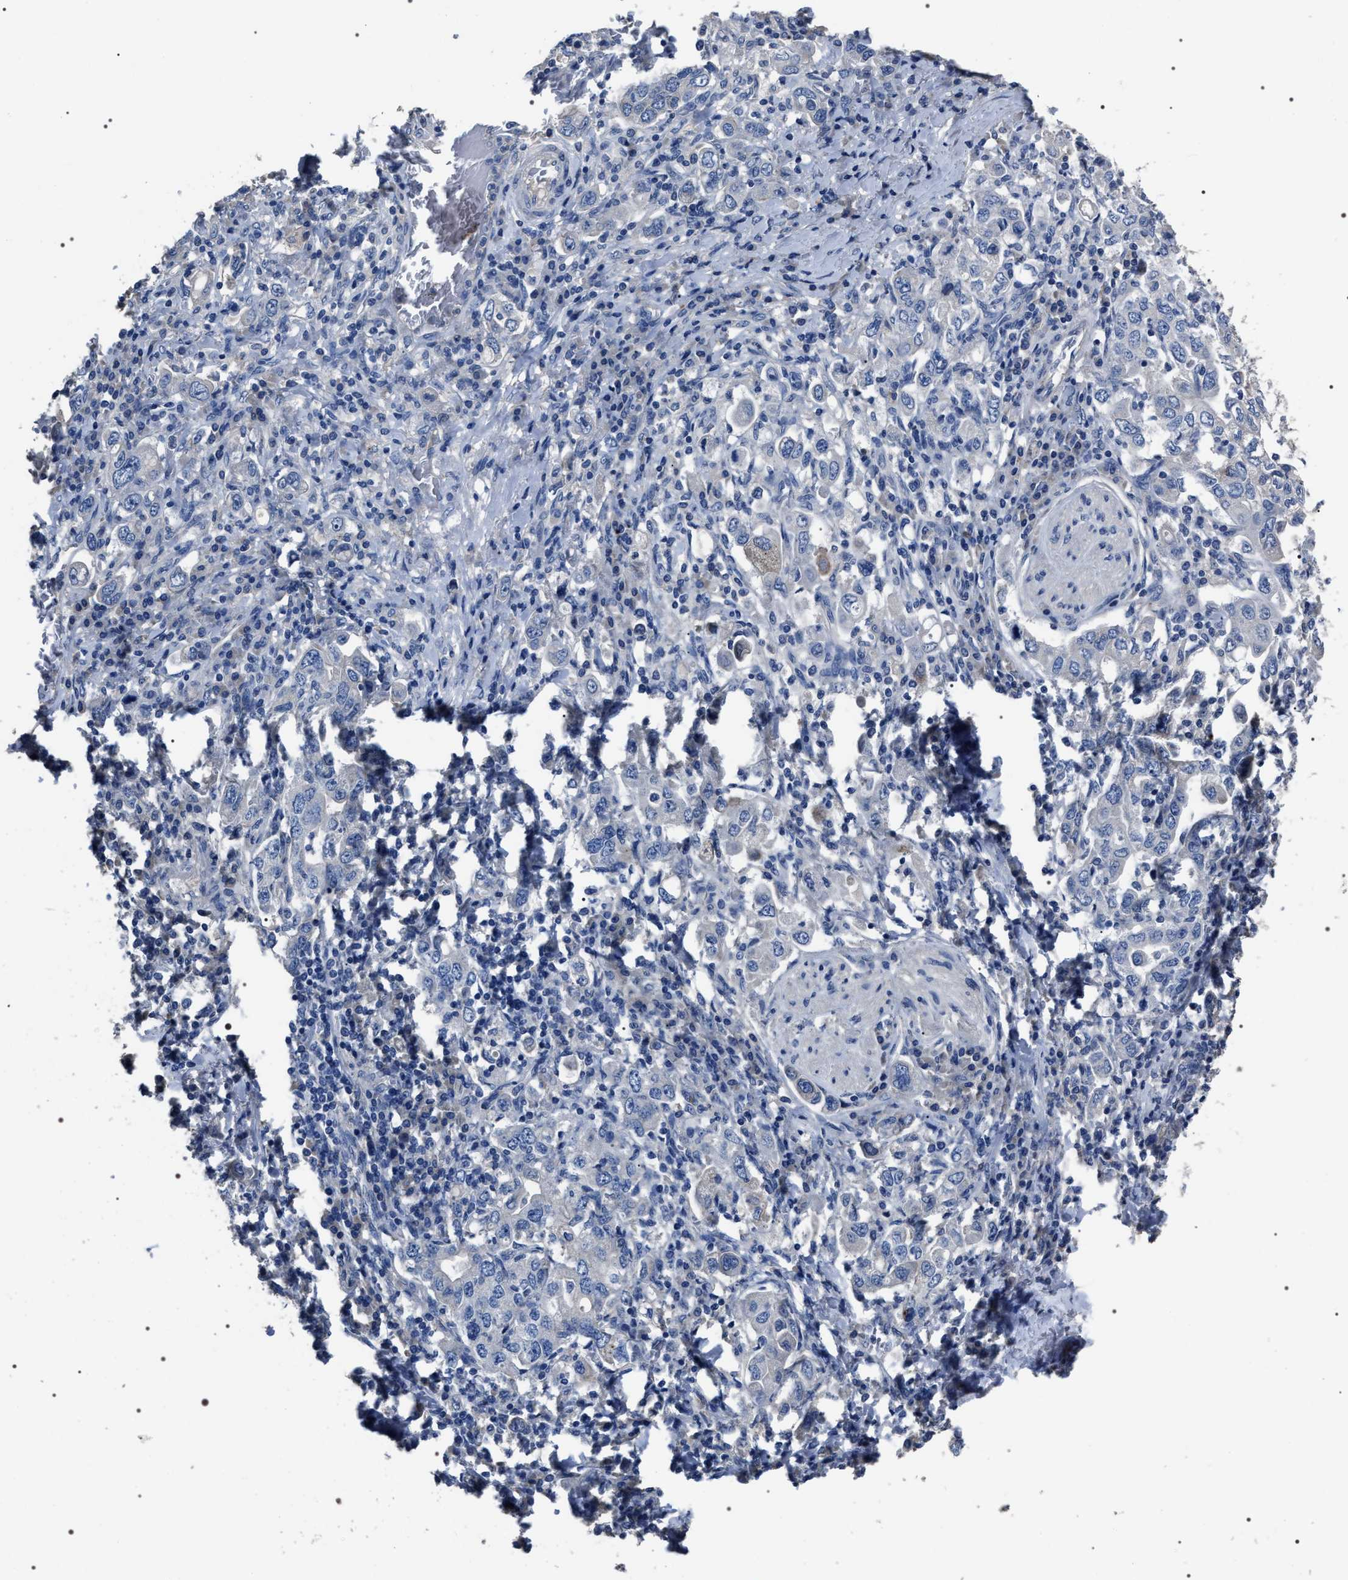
{"staining": {"intensity": "negative", "quantity": "none", "location": "none"}, "tissue": "stomach cancer", "cell_type": "Tumor cells", "image_type": "cancer", "snomed": [{"axis": "morphology", "description": "Adenocarcinoma, NOS"}, {"axis": "topography", "description": "Stomach, upper"}], "caption": "Tumor cells are negative for brown protein staining in adenocarcinoma (stomach).", "gene": "TRIM54", "patient": {"sex": "male", "age": 62}}